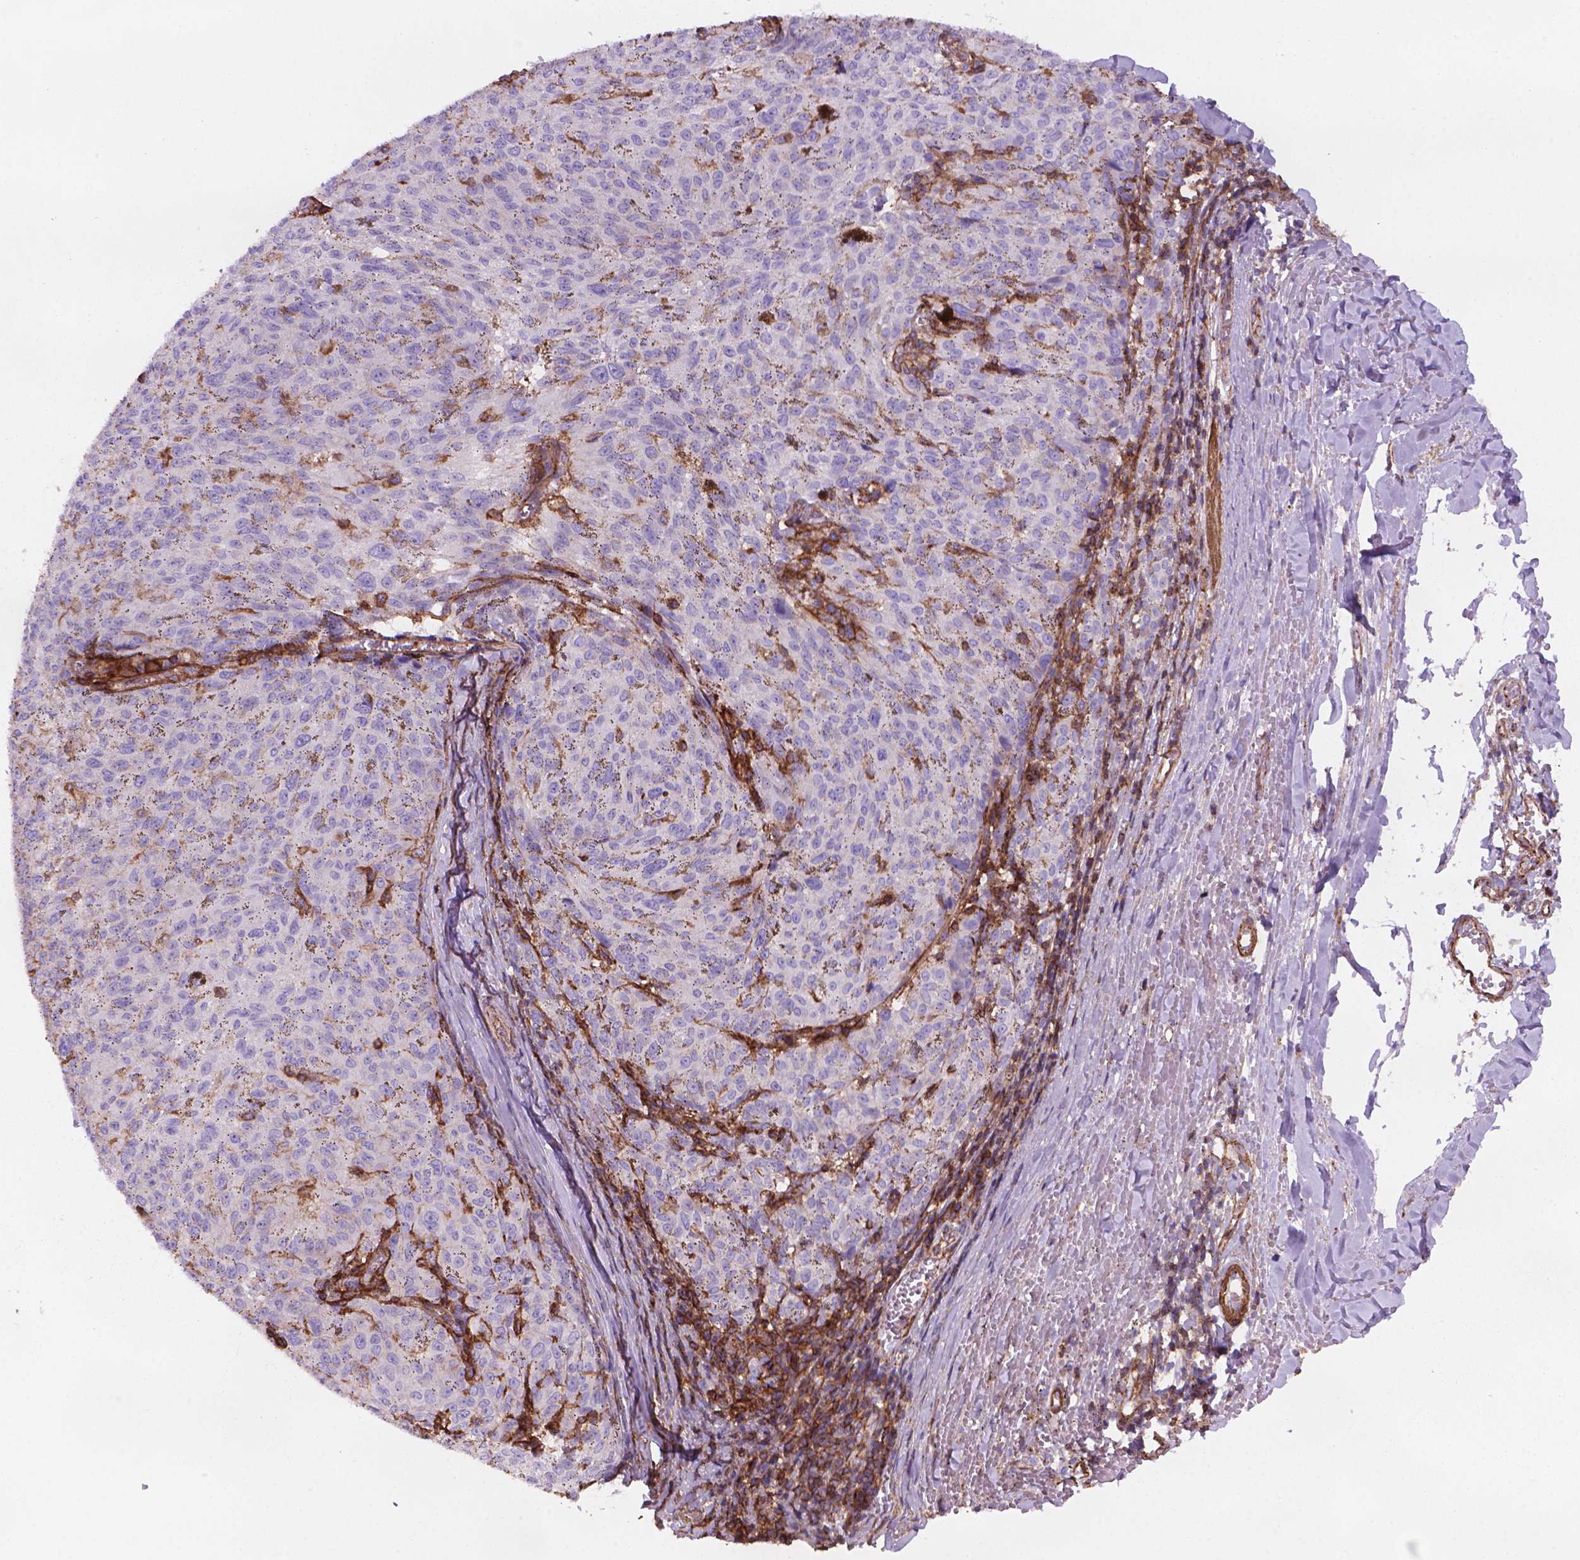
{"staining": {"intensity": "negative", "quantity": "none", "location": "none"}, "tissue": "melanoma", "cell_type": "Tumor cells", "image_type": "cancer", "snomed": [{"axis": "morphology", "description": "Malignant melanoma, NOS"}, {"axis": "topography", "description": "Skin"}], "caption": "IHC micrograph of human malignant melanoma stained for a protein (brown), which reveals no expression in tumor cells. (Stains: DAB (3,3'-diaminobenzidine) immunohistochemistry with hematoxylin counter stain, Microscopy: brightfield microscopy at high magnification).", "gene": "PATJ", "patient": {"sex": "female", "age": 72}}